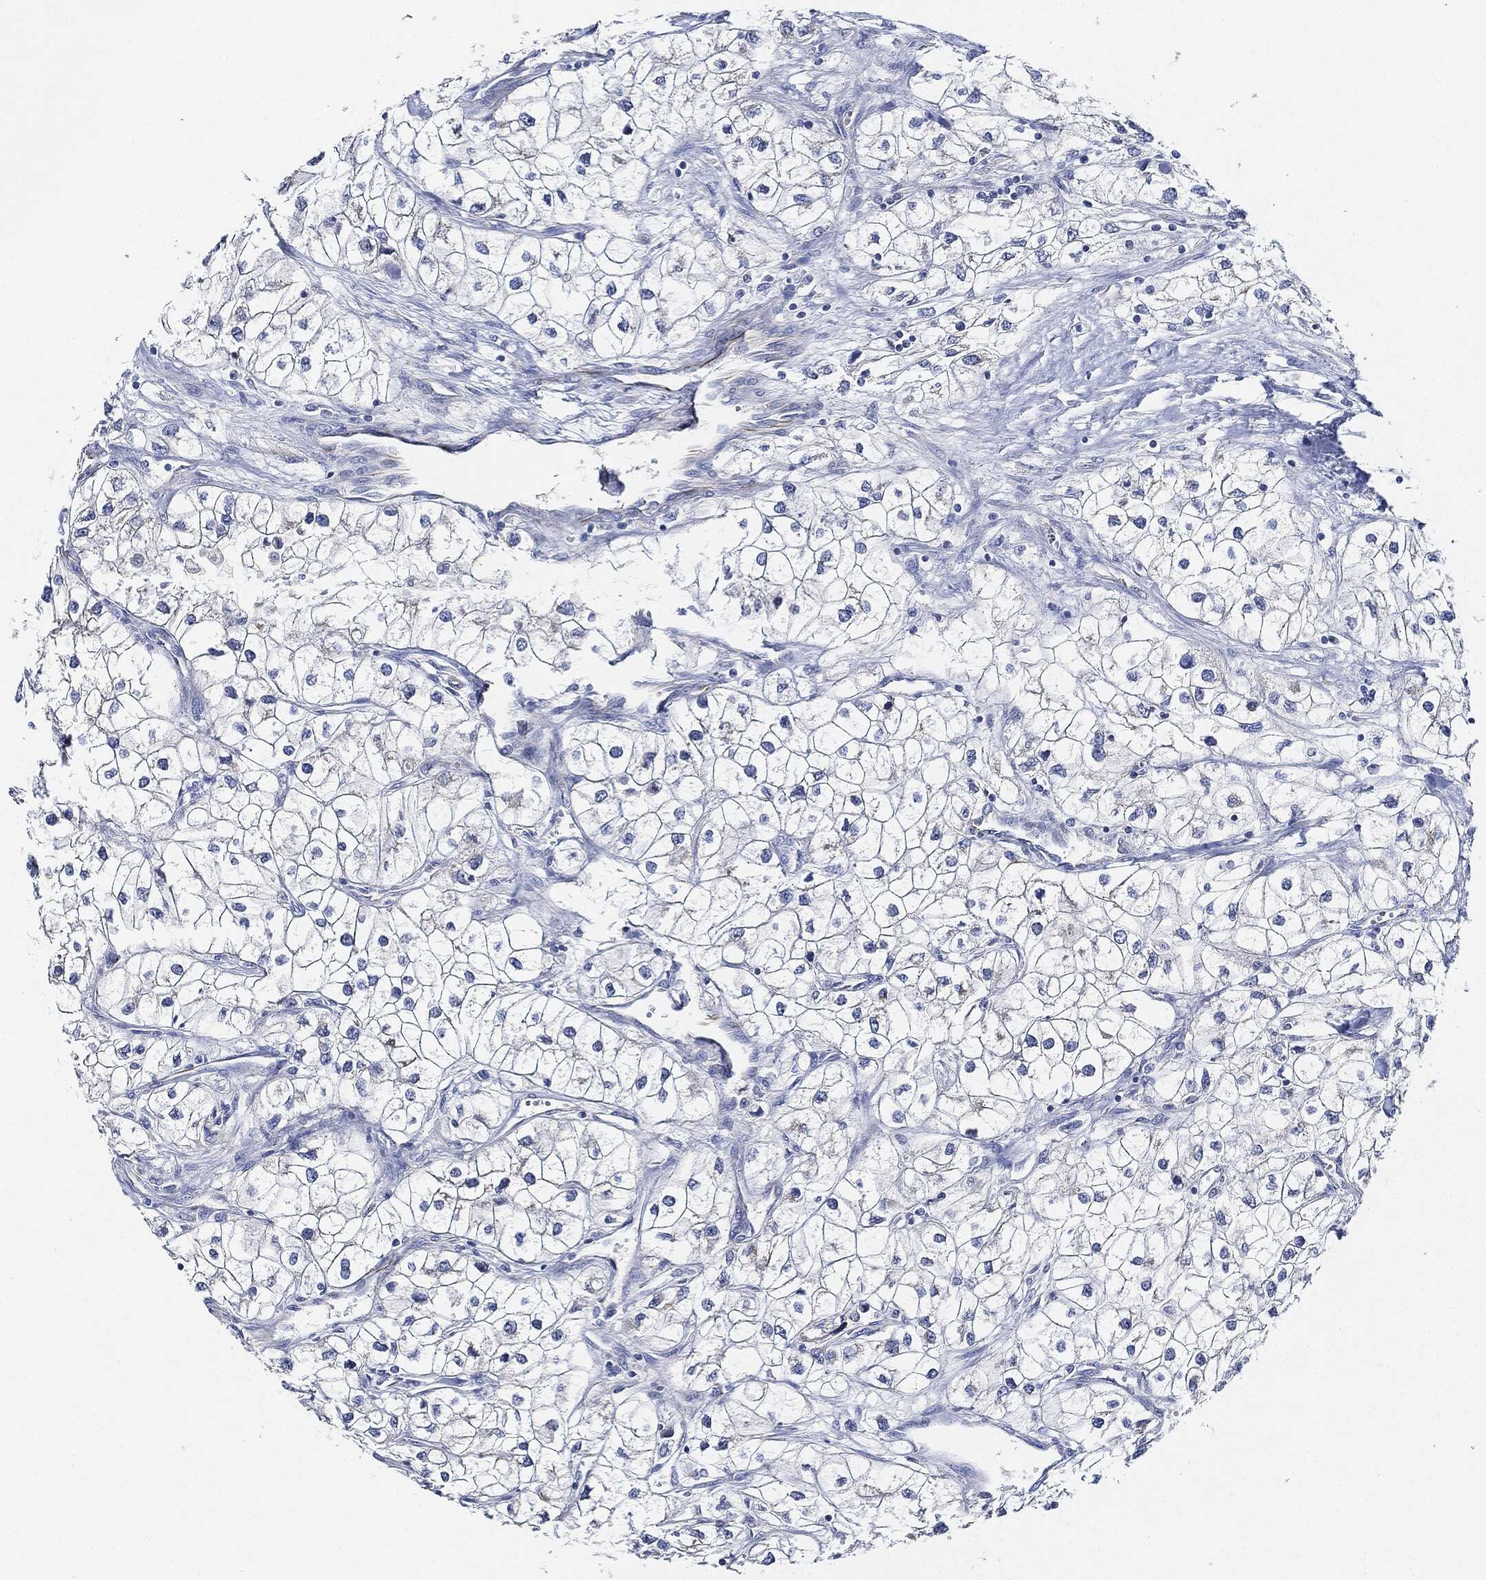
{"staining": {"intensity": "negative", "quantity": "none", "location": "none"}, "tissue": "renal cancer", "cell_type": "Tumor cells", "image_type": "cancer", "snomed": [{"axis": "morphology", "description": "Adenocarcinoma, NOS"}, {"axis": "topography", "description": "Kidney"}], "caption": "Immunohistochemistry histopathology image of neoplastic tissue: renal adenocarcinoma stained with DAB demonstrates no significant protein staining in tumor cells.", "gene": "THSD1", "patient": {"sex": "male", "age": 59}}